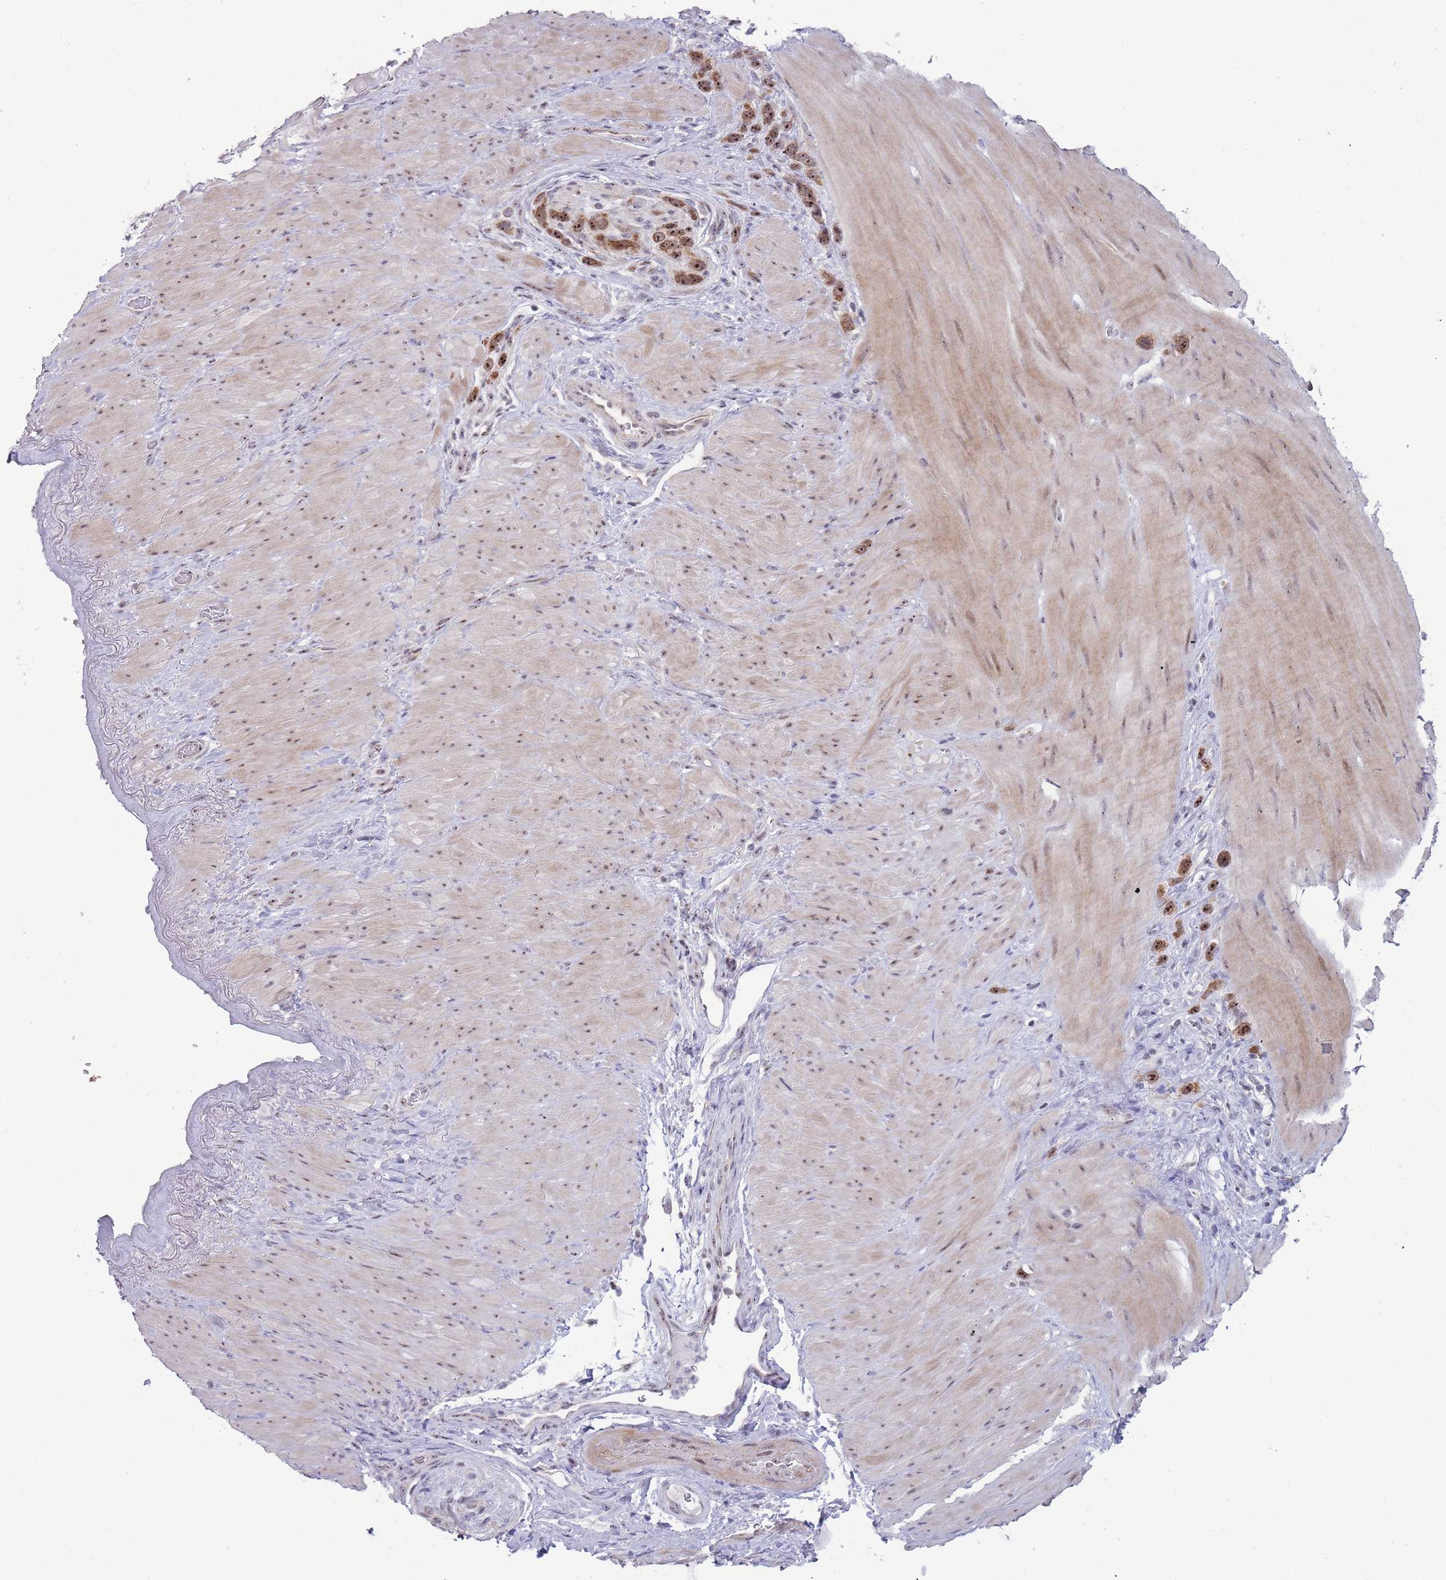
{"staining": {"intensity": "strong", "quantity": ">75%", "location": "nuclear"}, "tissue": "stomach cancer", "cell_type": "Tumor cells", "image_type": "cancer", "snomed": [{"axis": "morphology", "description": "Adenocarcinoma, NOS"}, {"axis": "topography", "description": "Stomach"}], "caption": "A brown stain highlights strong nuclear expression of a protein in human adenocarcinoma (stomach) tumor cells.", "gene": "MCIDAS", "patient": {"sex": "female", "age": 65}}